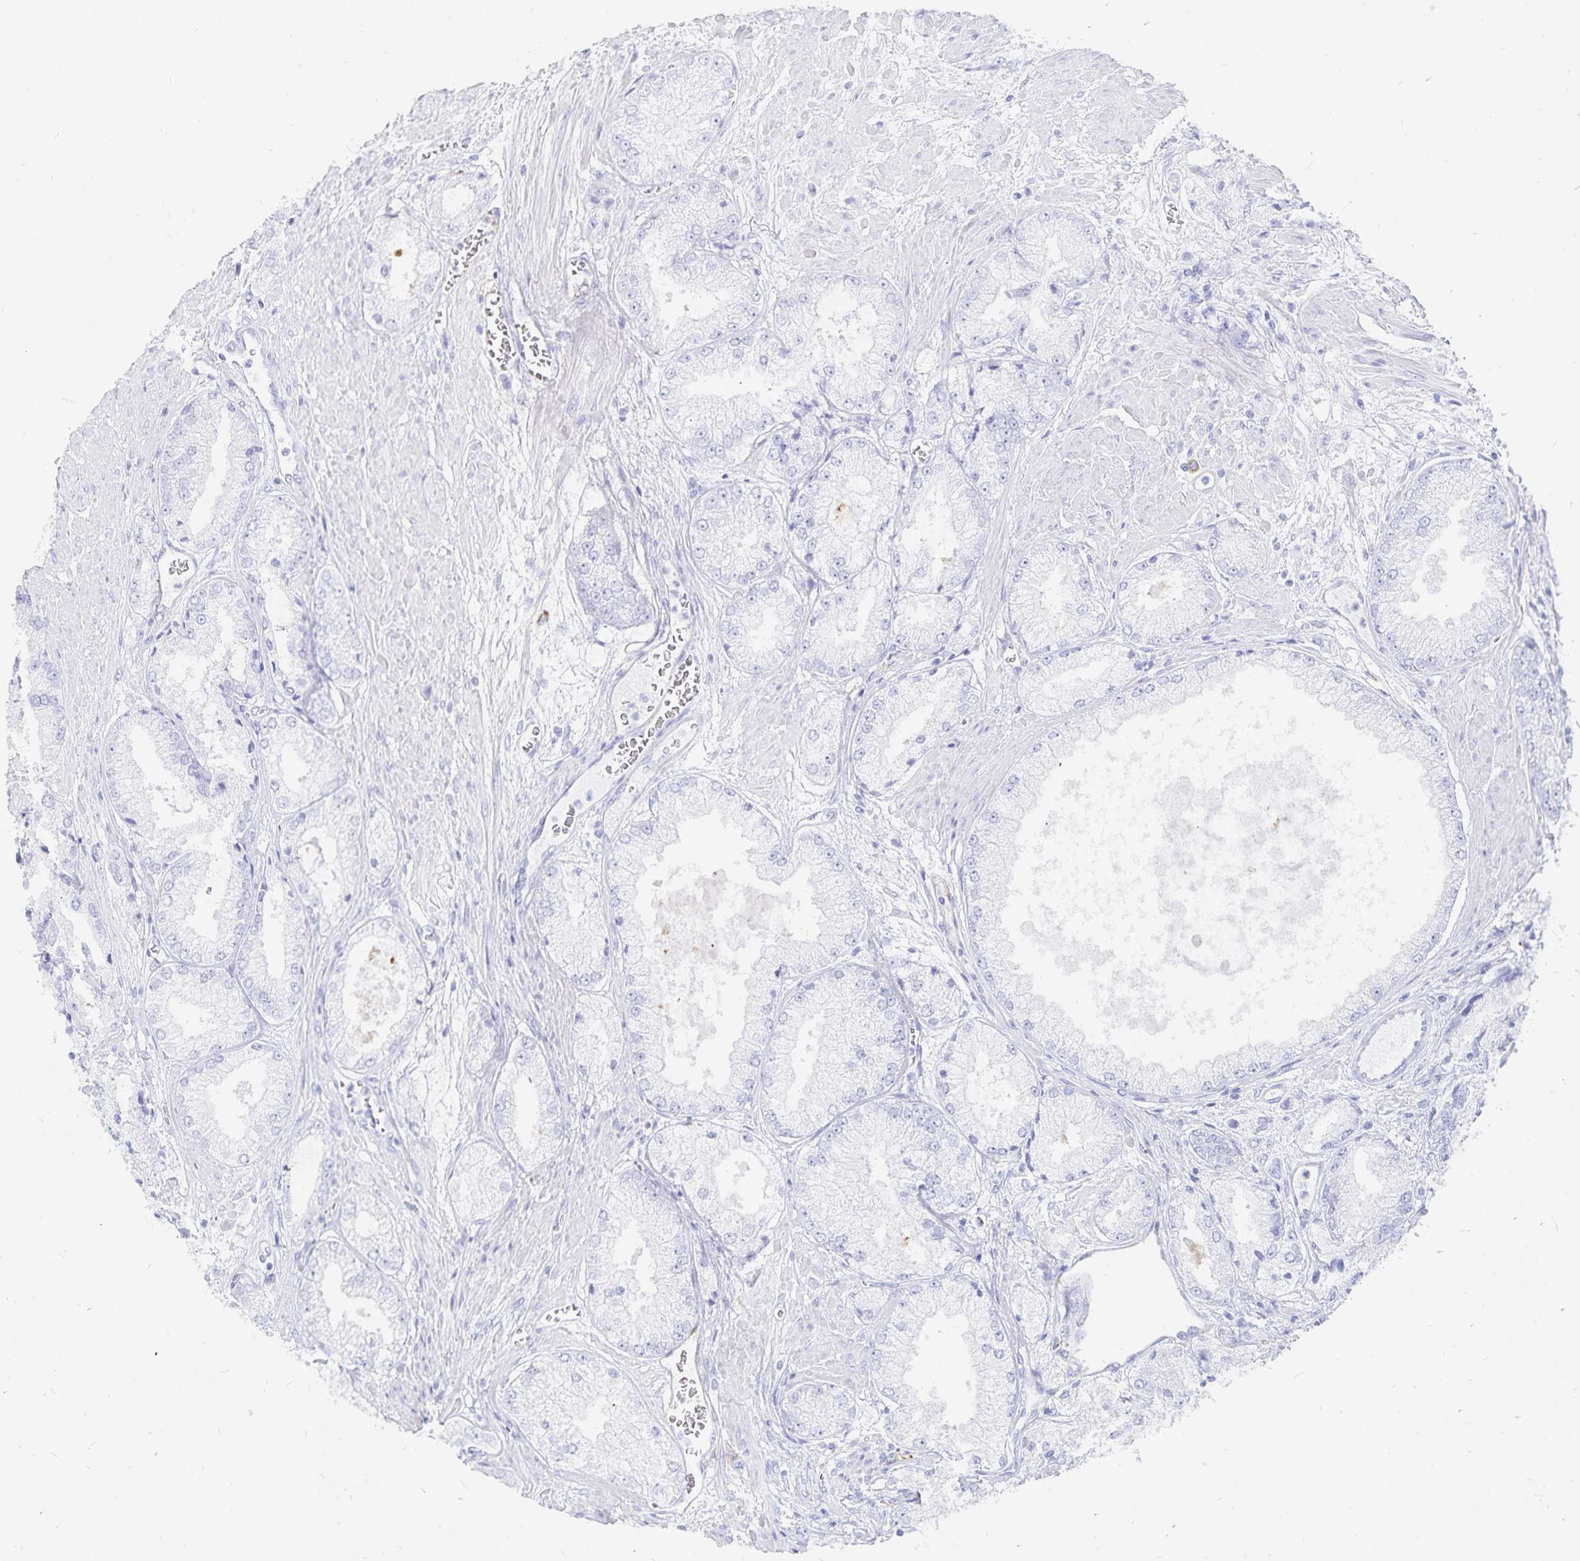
{"staining": {"intensity": "negative", "quantity": "none", "location": "none"}, "tissue": "prostate cancer", "cell_type": "Tumor cells", "image_type": "cancer", "snomed": [{"axis": "morphology", "description": "Adenocarcinoma, High grade"}, {"axis": "topography", "description": "Prostate"}], "caption": "Immunohistochemistry (IHC) of human prostate cancer (high-grade adenocarcinoma) demonstrates no positivity in tumor cells.", "gene": "INSL5", "patient": {"sex": "male", "age": 68}}